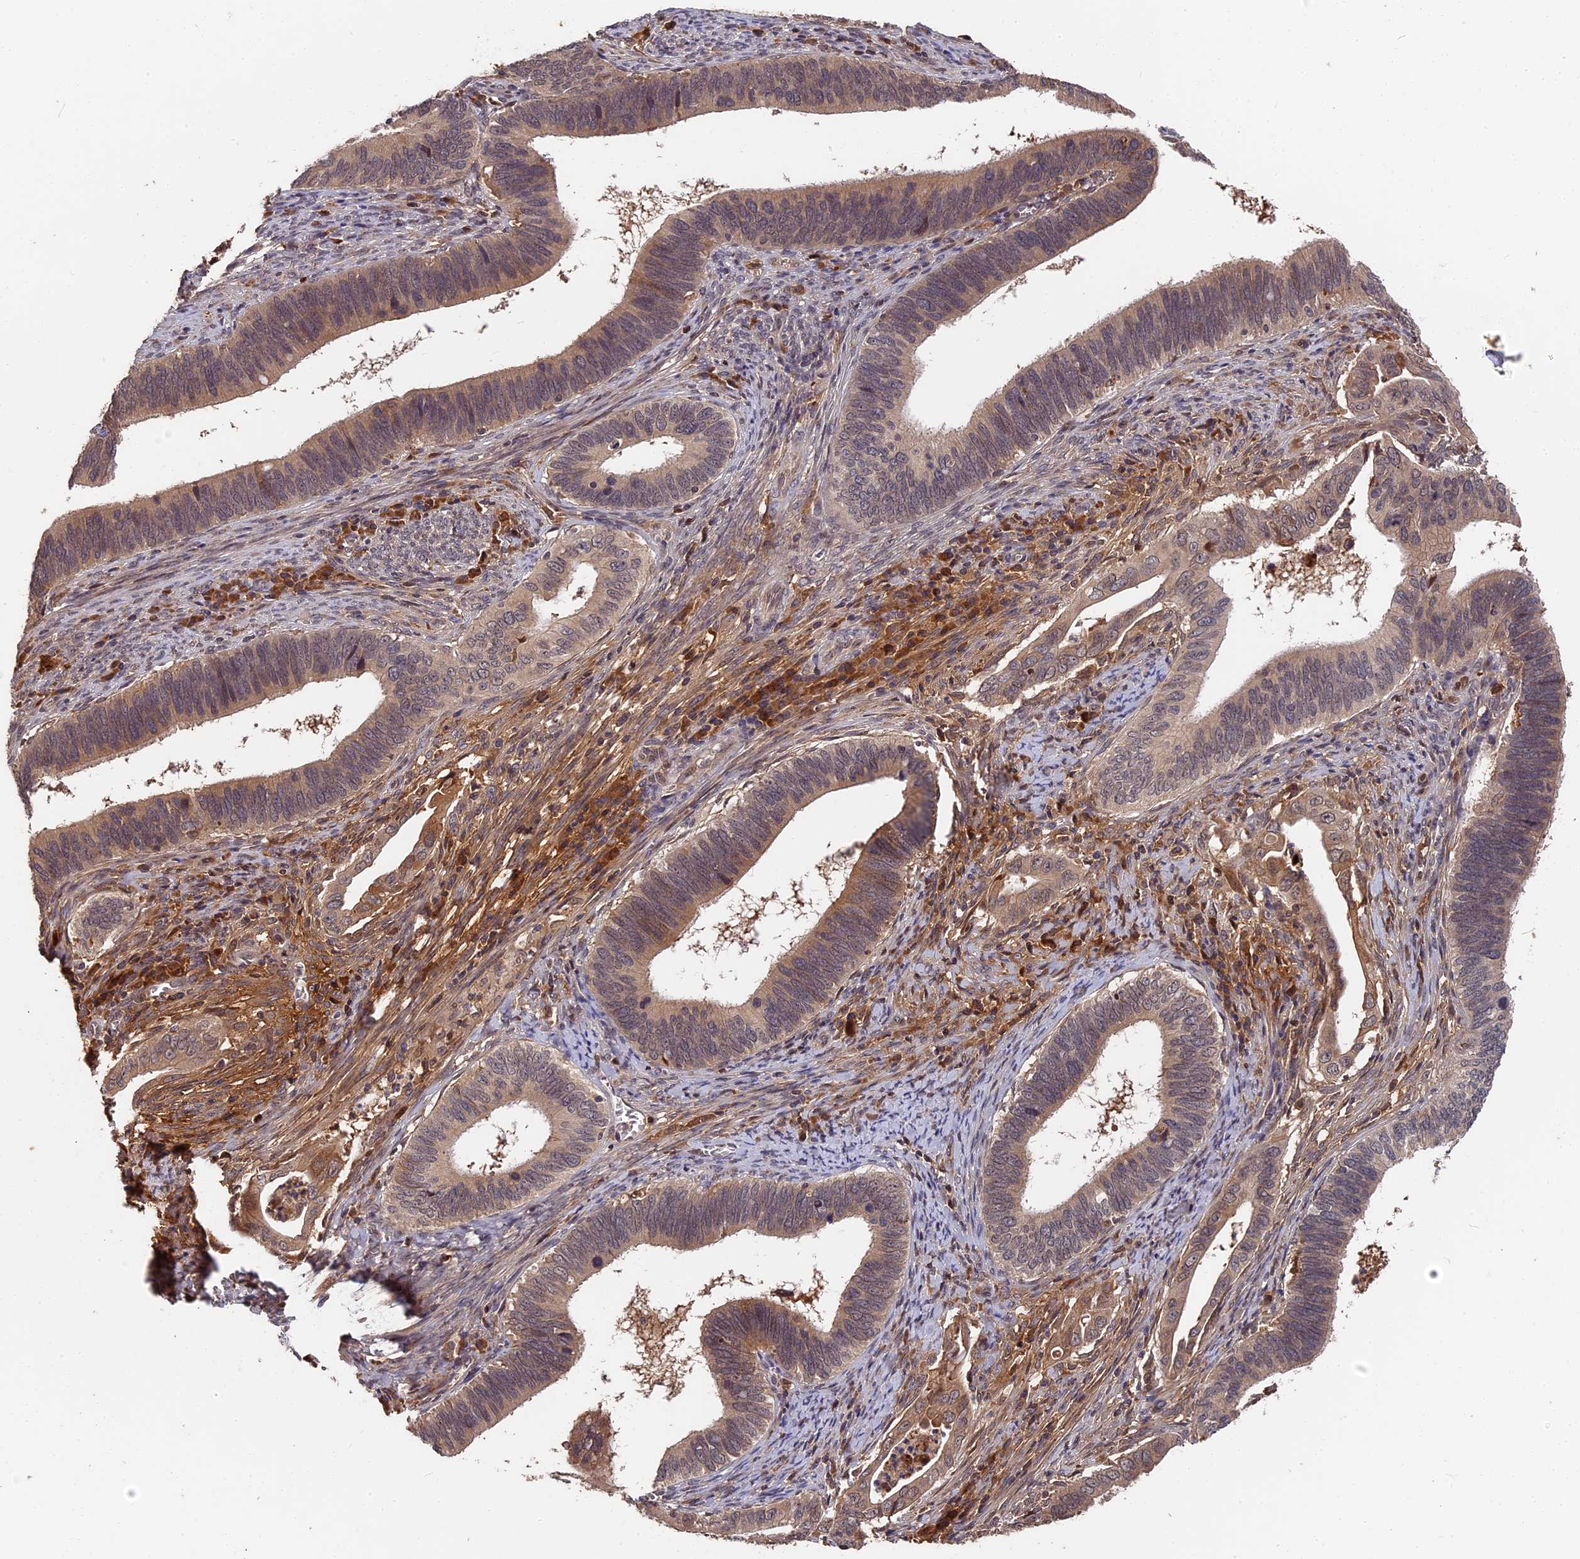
{"staining": {"intensity": "weak", "quantity": "25%-75%", "location": "cytoplasmic/membranous"}, "tissue": "cervical cancer", "cell_type": "Tumor cells", "image_type": "cancer", "snomed": [{"axis": "morphology", "description": "Adenocarcinoma, NOS"}, {"axis": "topography", "description": "Cervix"}], "caption": "This histopathology image exhibits adenocarcinoma (cervical) stained with immunohistochemistry (IHC) to label a protein in brown. The cytoplasmic/membranous of tumor cells show weak positivity for the protein. Nuclei are counter-stained blue.", "gene": "ITIH1", "patient": {"sex": "female", "age": 42}}